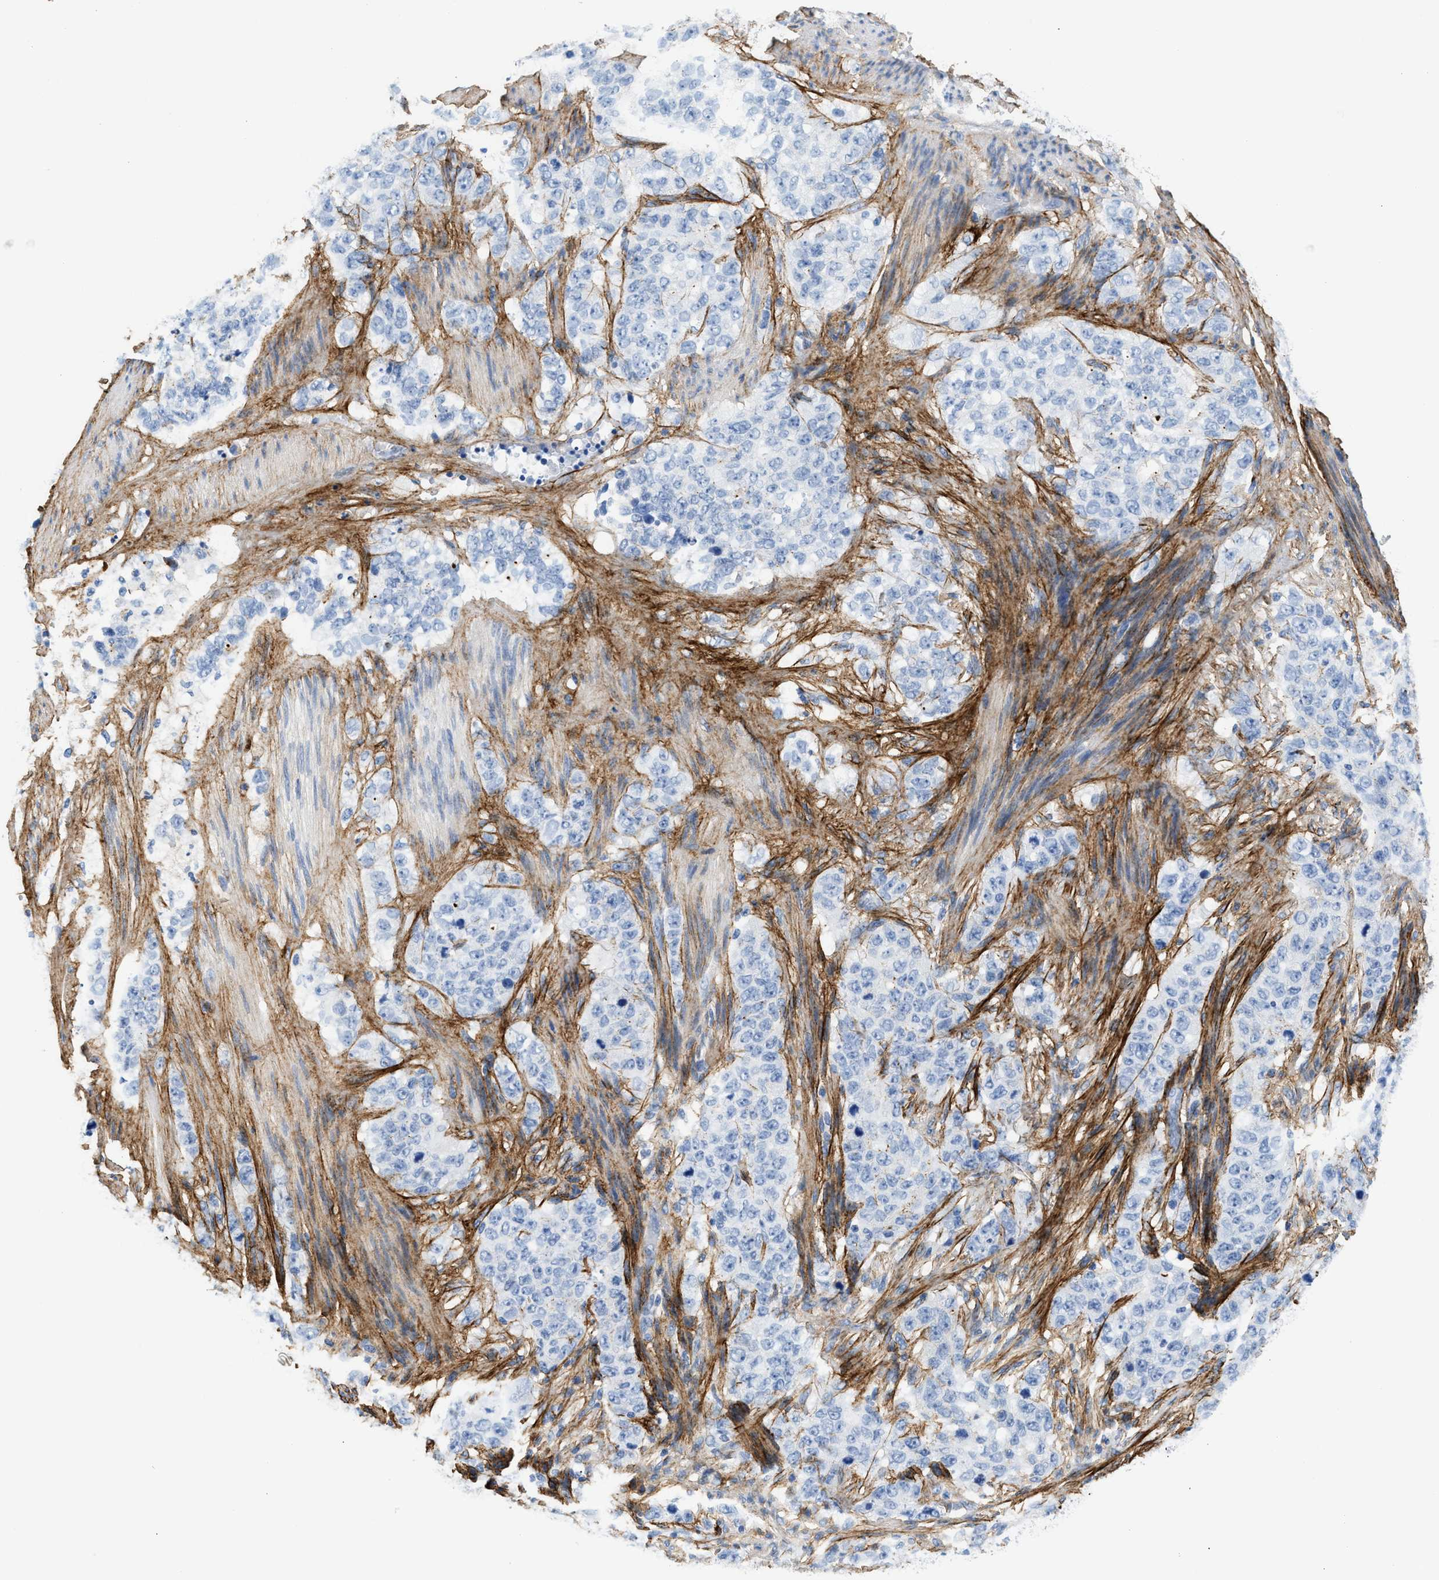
{"staining": {"intensity": "negative", "quantity": "none", "location": "none"}, "tissue": "stomach cancer", "cell_type": "Tumor cells", "image_type": "cancer", "snomed": [{"axis": "morphology", "description": "Adenocarcinoma, NOS"}, {"axis": "topography", "description": "Stomach"}], "caption": "Stomach cancer (adenocarcinoma) was stained to show a protein in brown. There is no significant expression in tumor cells.", "gene": "TNR", "patient": {"sex": "male", "age": 48}}